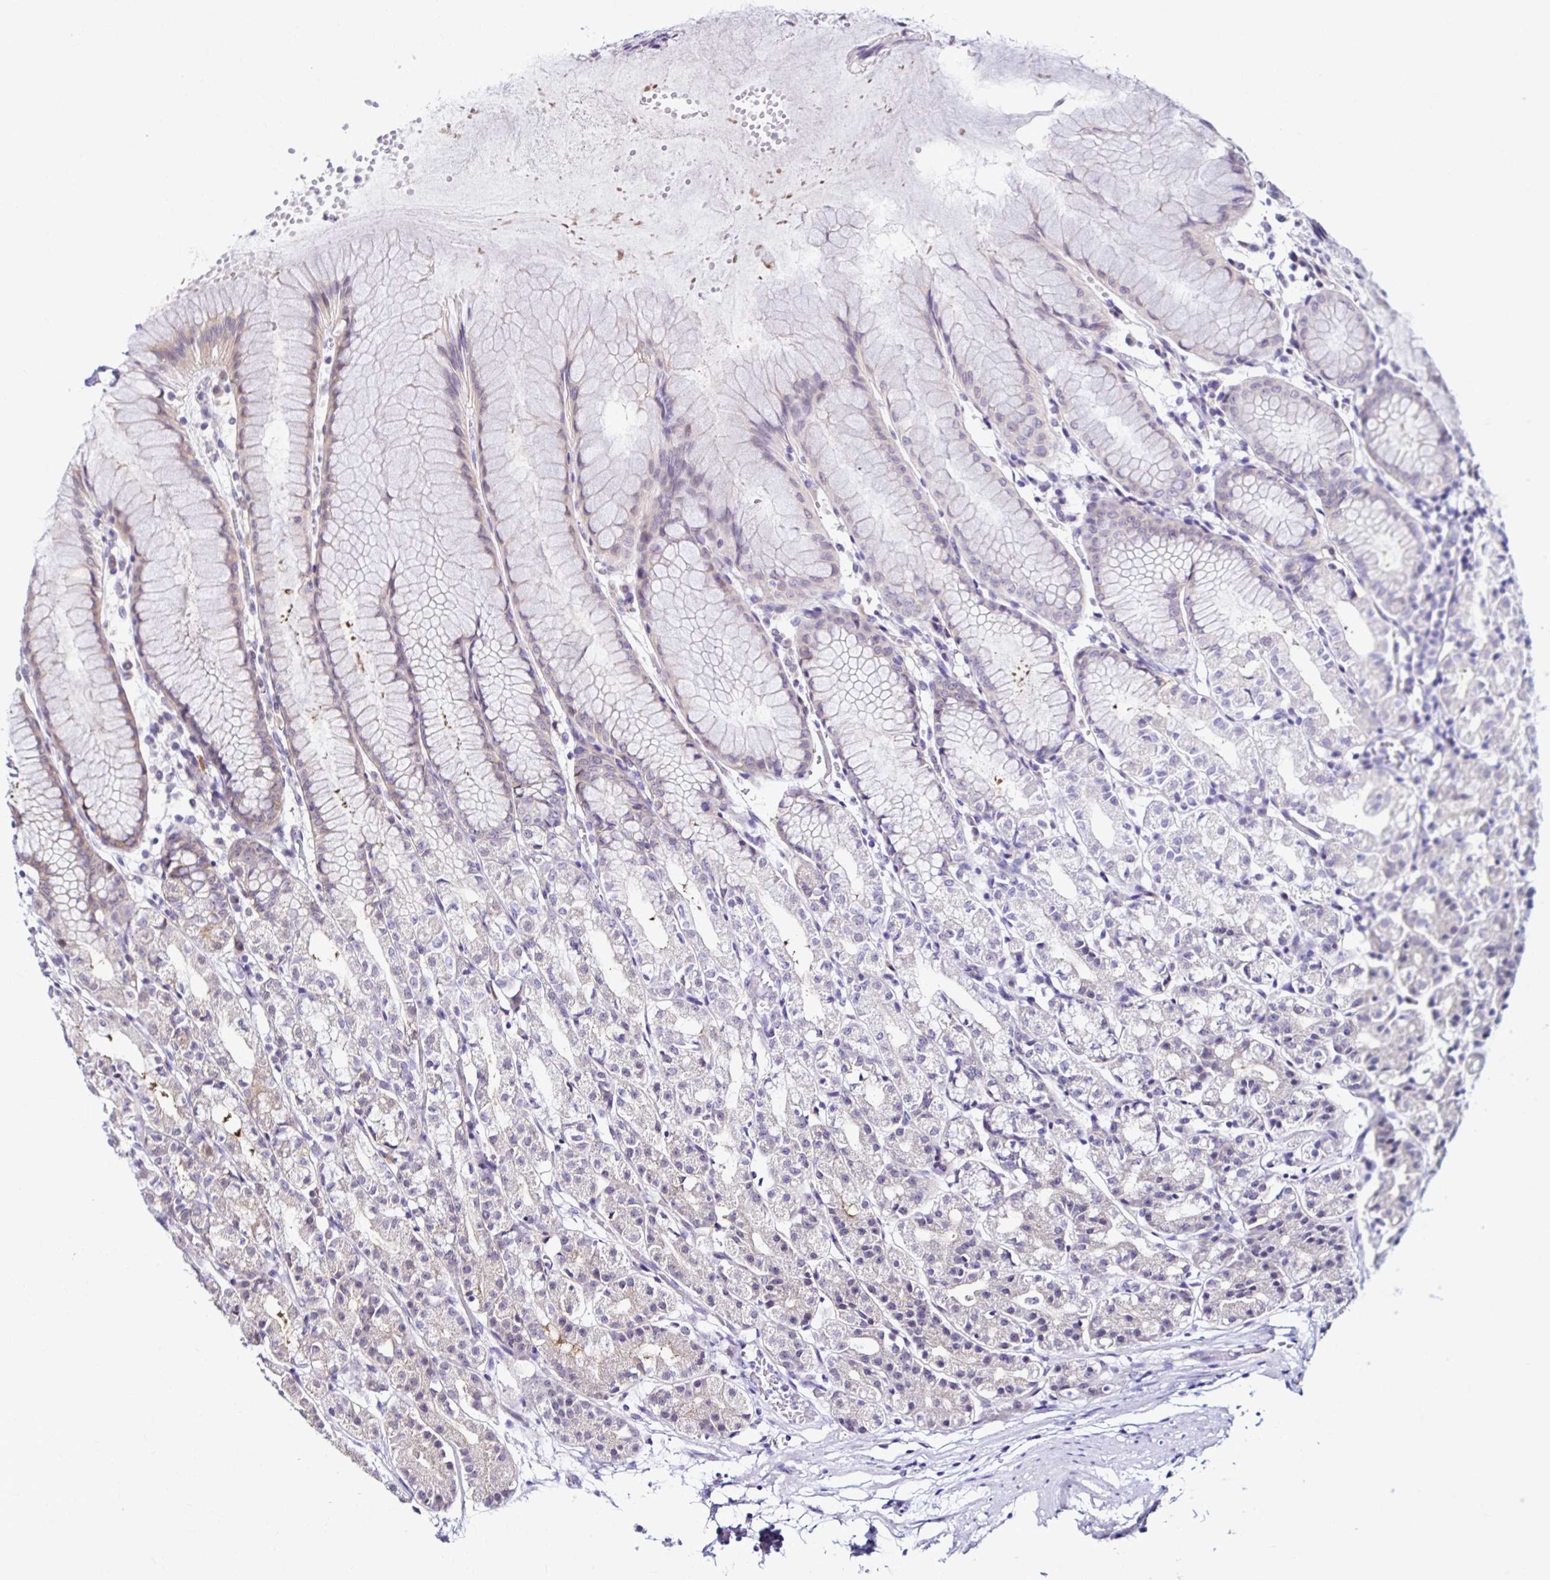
{"staining": {"intensity": "weak", "quantity": "<25%", "location": "nuclear"}, "tissue": "stomach", "cell_type": "Glandular cells", "image_type": "normal", "snomed": [{"axis": "morphology", "description": "Normal tissue, NOS"}, {"axis": "topography", "description": "Stomach"}], "caption": "IHC image of normal human stomach stained for a protein (brown), which displays no staining in glandular cells. Nuclei are stained in blue.", "gene": "PSMD3", "patient": {"sex": "female", "age": 57}}